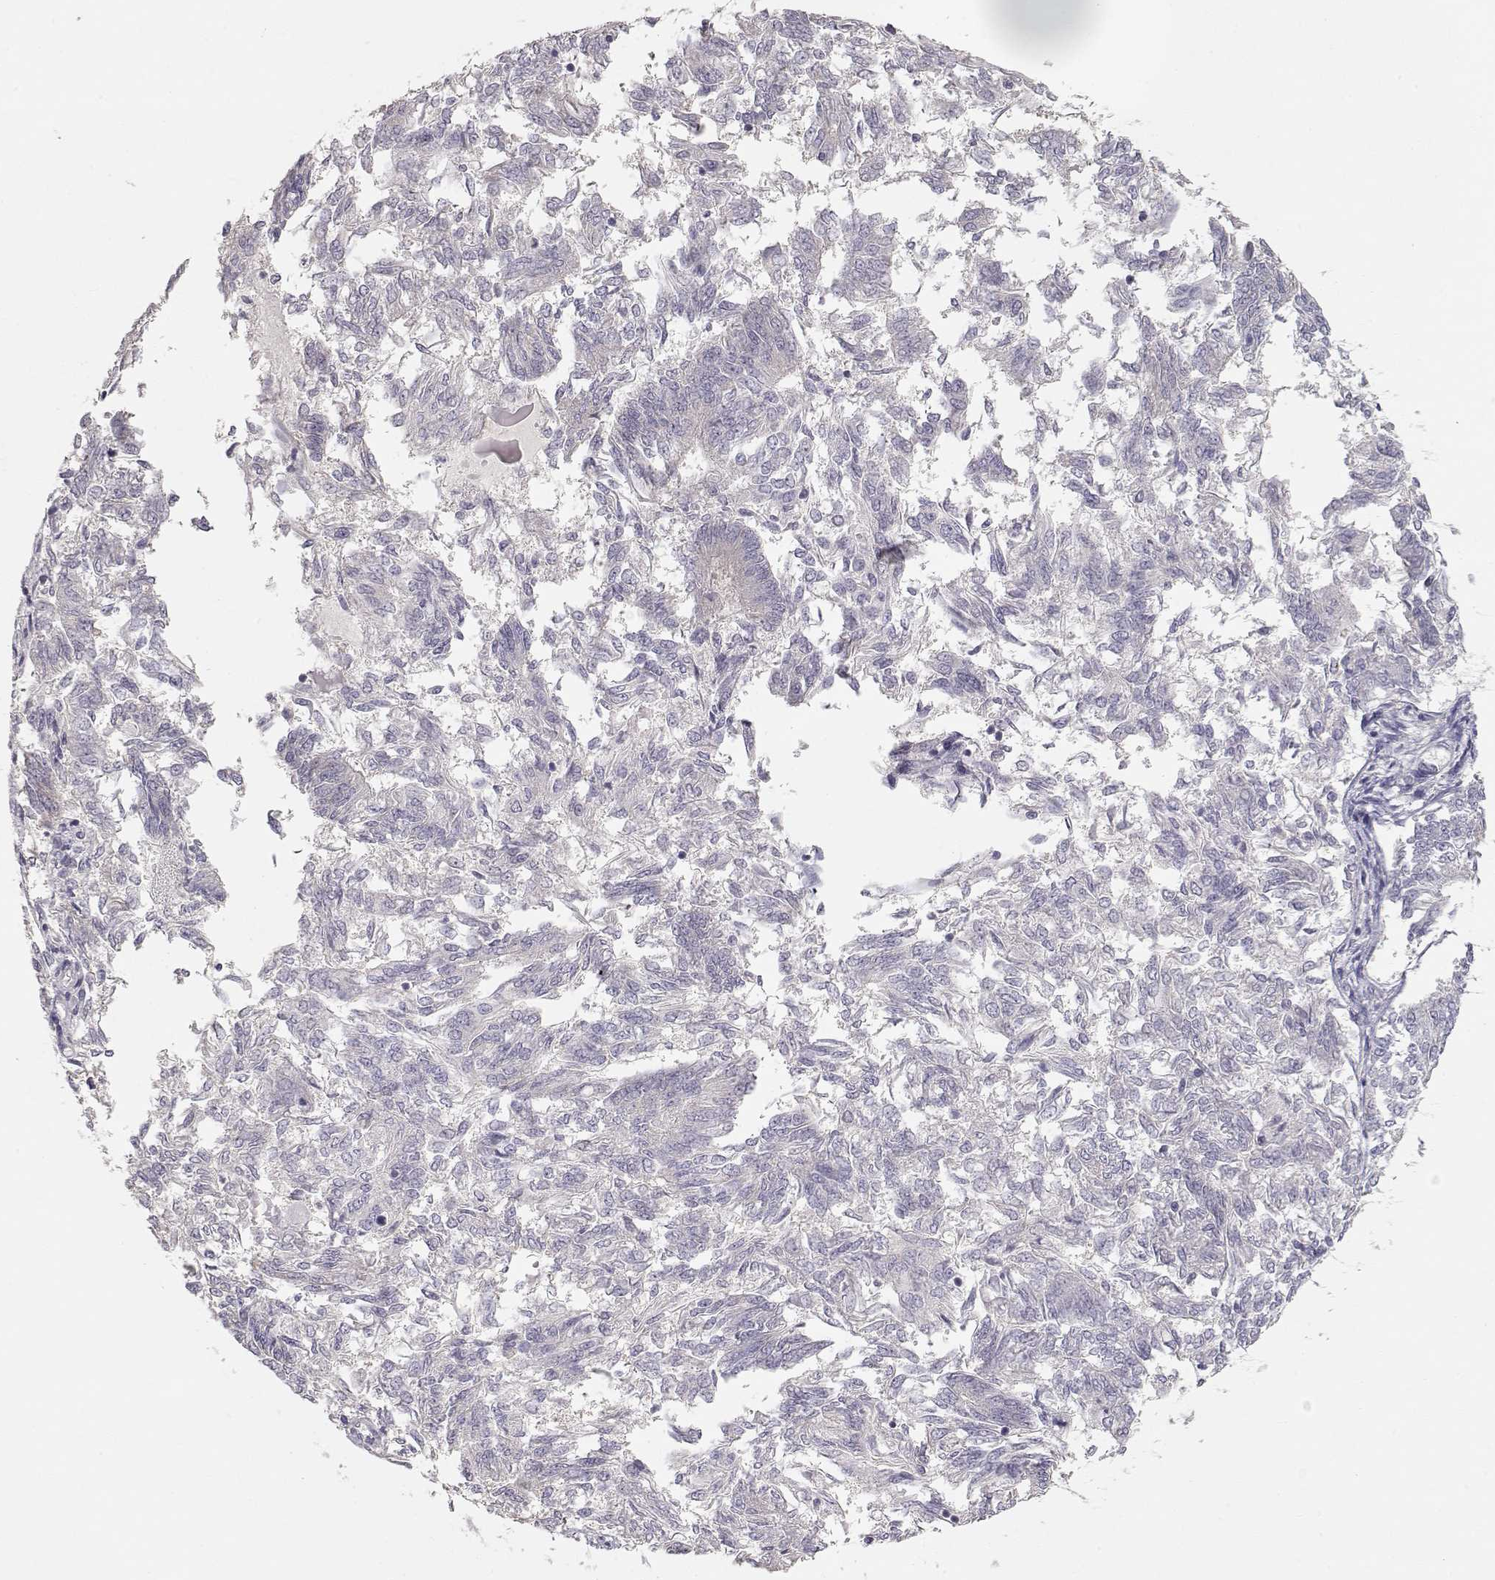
{"staining": {"intensity": "negative", "quantity": "none", "location": "none"}, "tissue": "endometrial cancer", "cell_type": "Tumor cells", "image_type": "cancer", "snomed": [{"axis": "morphology", "description": "Adenocarcinoma, NOS"}, {"axis": "topography", "description": "Endometrium"}], "caption": "Protein analysis of endometrial cancer demonstrates no significant positivity in tumor cells.", "gene": "ARHGAP8", "patient": {"sex": "female", "age": 58}}